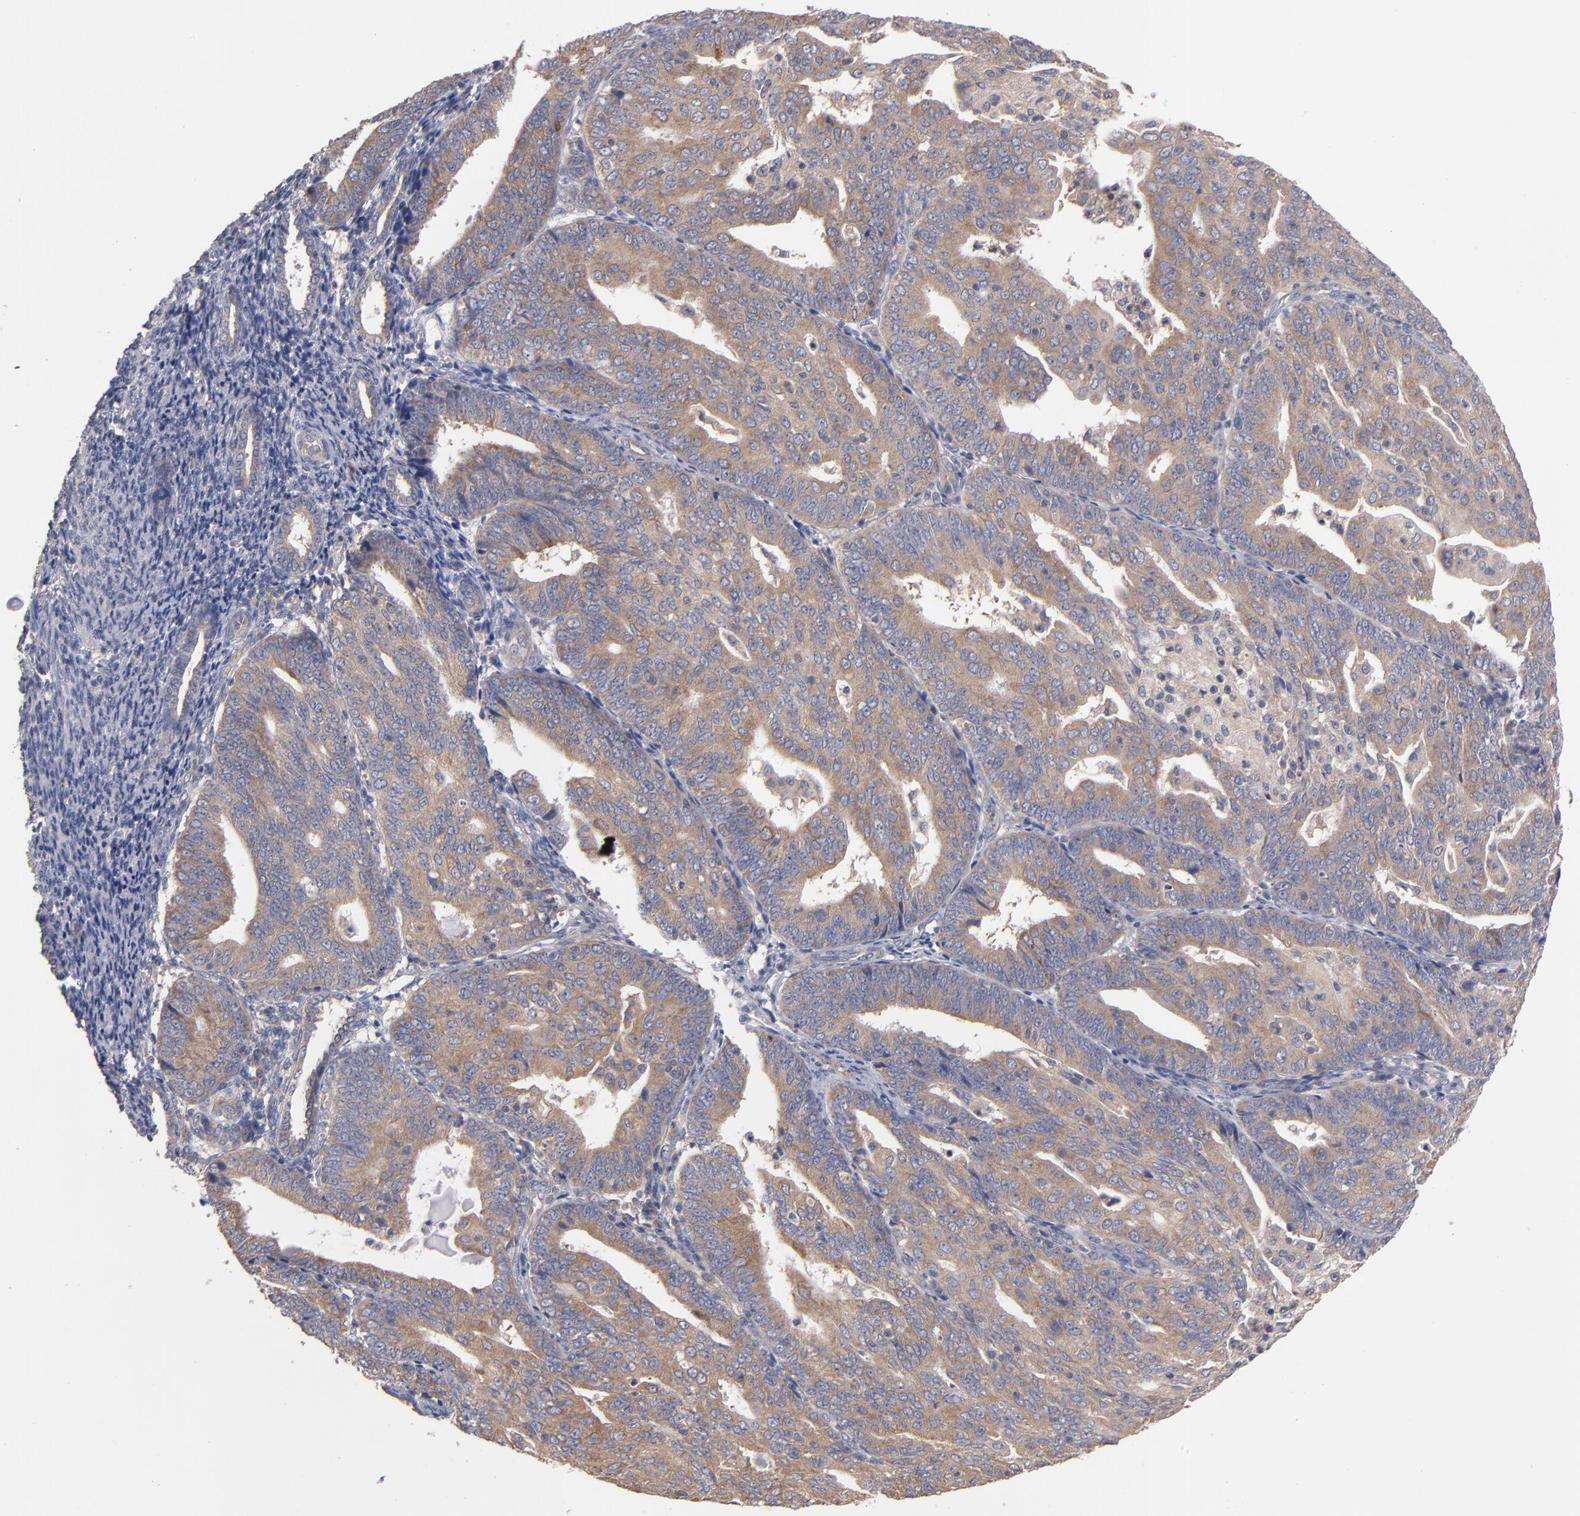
{"staining": {"intensity": "moderate", "quantity": ">75%", "location": "cytoplasmic/membranous"}, "tissue": "endometrial cancer", "cell_type": "Tumor cells", "image_type": "cancer", "snomed": [{"axis": "morphology", "description": "Adenocarcinoma, NOS"}, {"axis": "topography", "description": "Endometrium"}], "caption": "Endometrial cancer tissue shows moderate cytoplasmic/membranous expression in approximately >75% of tumor cells, visualized by immunohistochemistry.", "gene": "DACT1", "patient": {"sex": "female", "age": 56}}